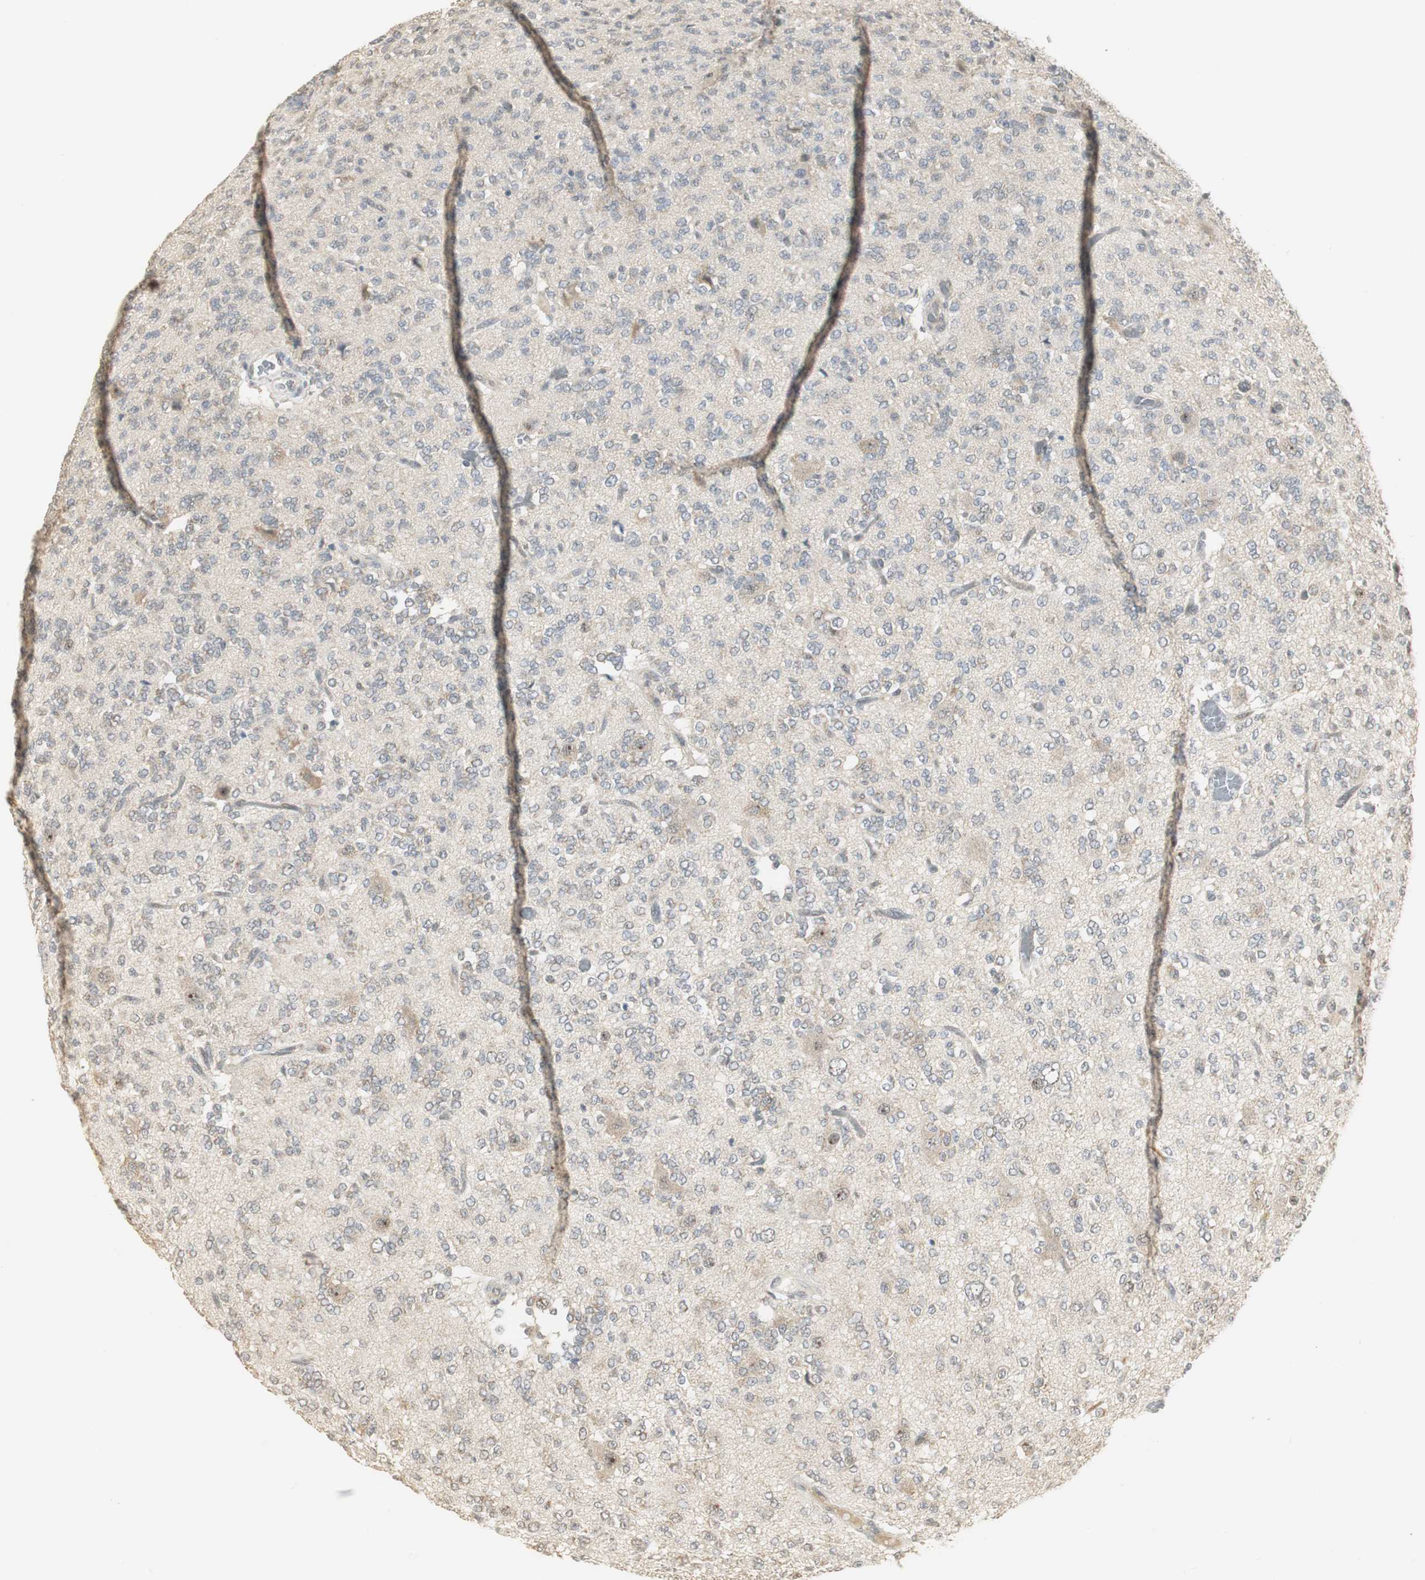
{"staining": {"intensity": "weak", "quantity": "<25%", "location": "nuclear"}, "tissue": "glioma", "cell_type": "Tumor cells", "image_type": "cancer", "snomed": [{"axis": "morphology", "description": "Glioma, malignant, Low grade"}, {"axis": "topography", "description": "Brain"}], "caption": "A high-resolution histopathology image shows immunohistochemistry (IHC) staining of malignant glioma (low-grade), which displays no significant positivity in tumor cells.", "gene": "ELOA", "patient": {"sex": "male", "age": 38}}